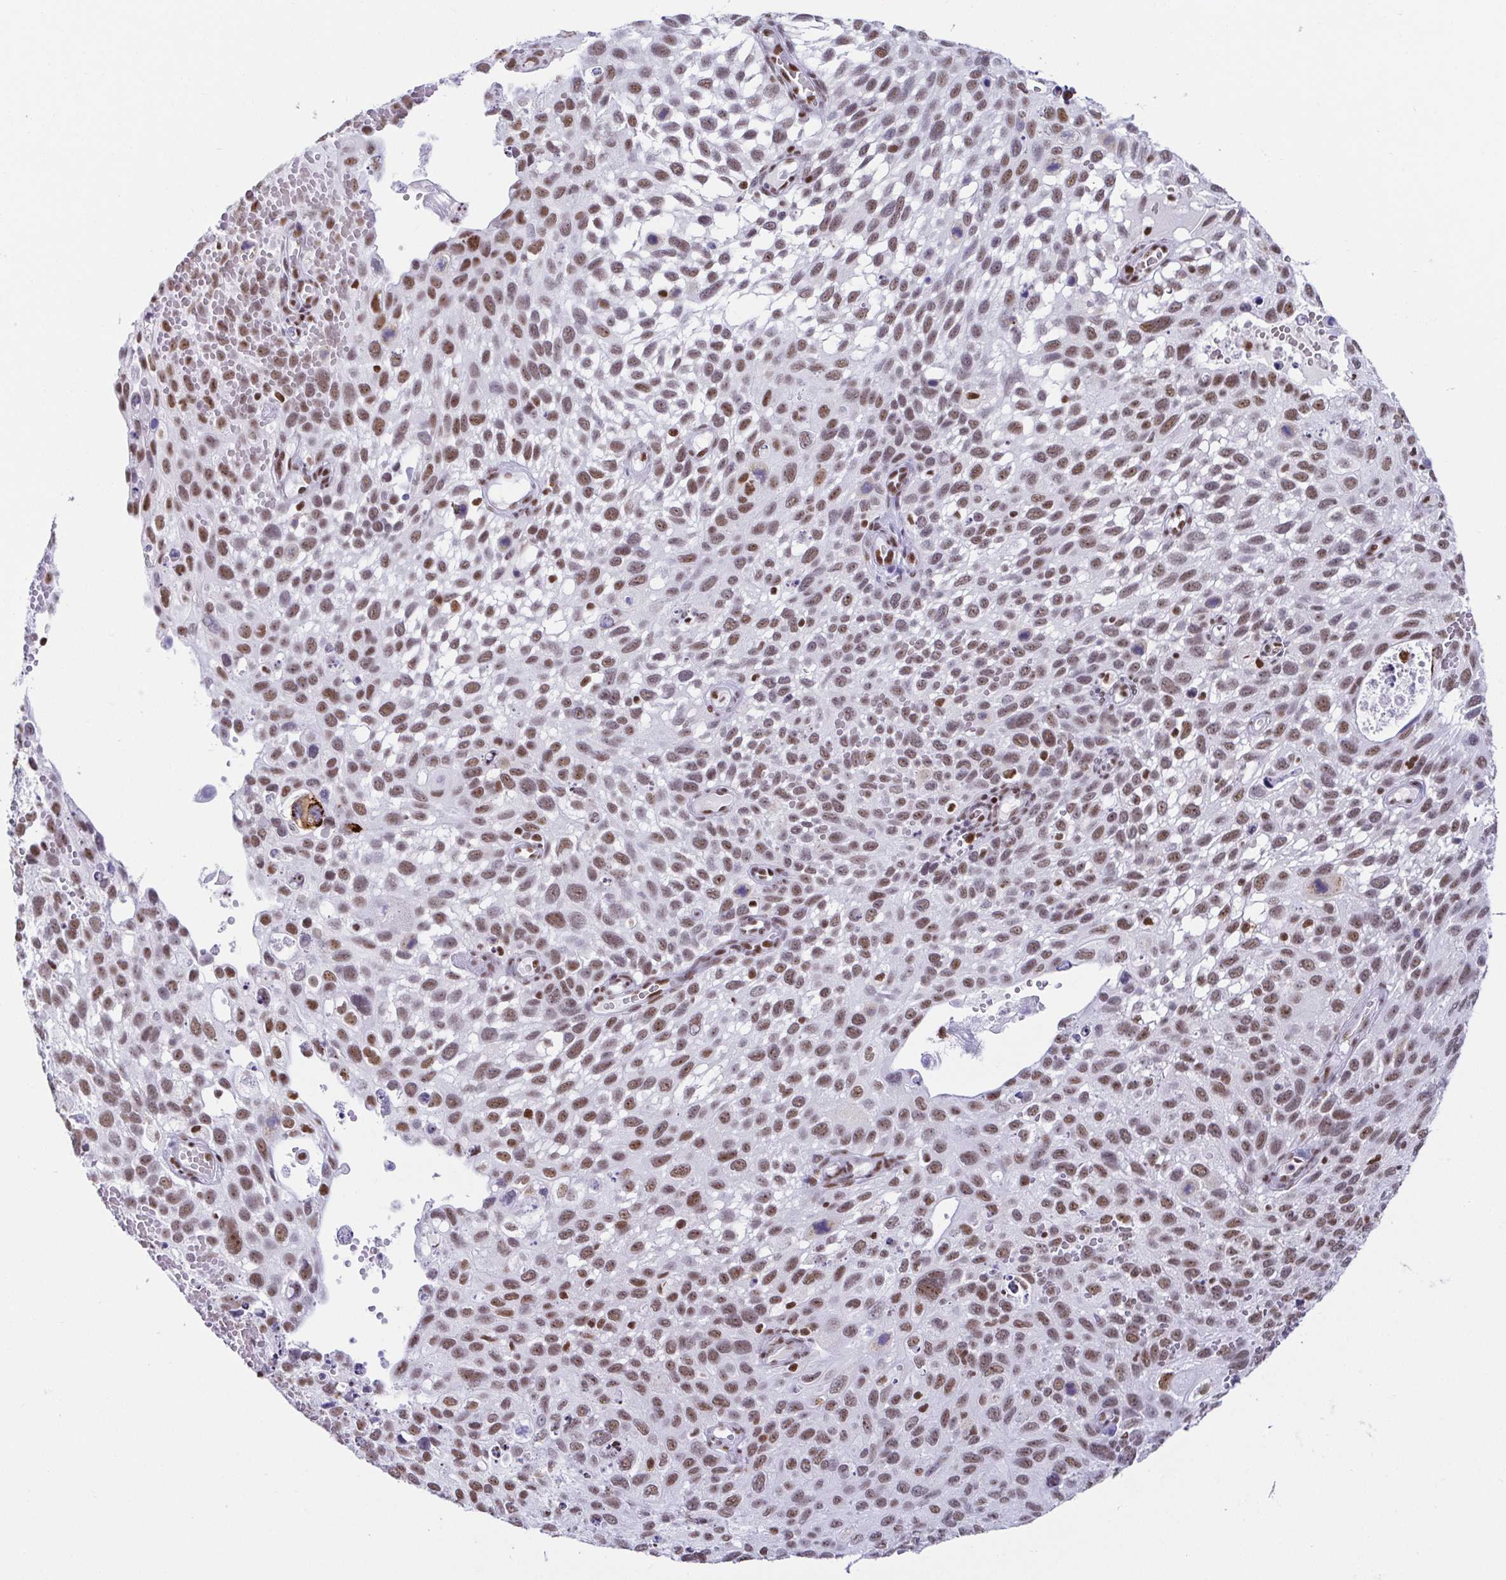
{"staining": {"intensity": "moderate", "quantity": ">75%", "location": "nuclear"}, "tissue": "cervical cancer", "cell_type": "Tumor cells", "image_type": "cancer", "snomed": [{"axis": "morphology", "description": "Squamous cell carcinoma, NOS"}, {"axis": "topography", "description": "Cervix"}], "caption": "Protein analysis of cervical cancer (squamous cell carcinoma) tissue displays moderate nuclear positivity in about >75% of tumor cells. (DAB IHC with brightfield microscopy, high magnification).", "gene": "EWSR1", "patient": {"sex": "female", "age": 70}}